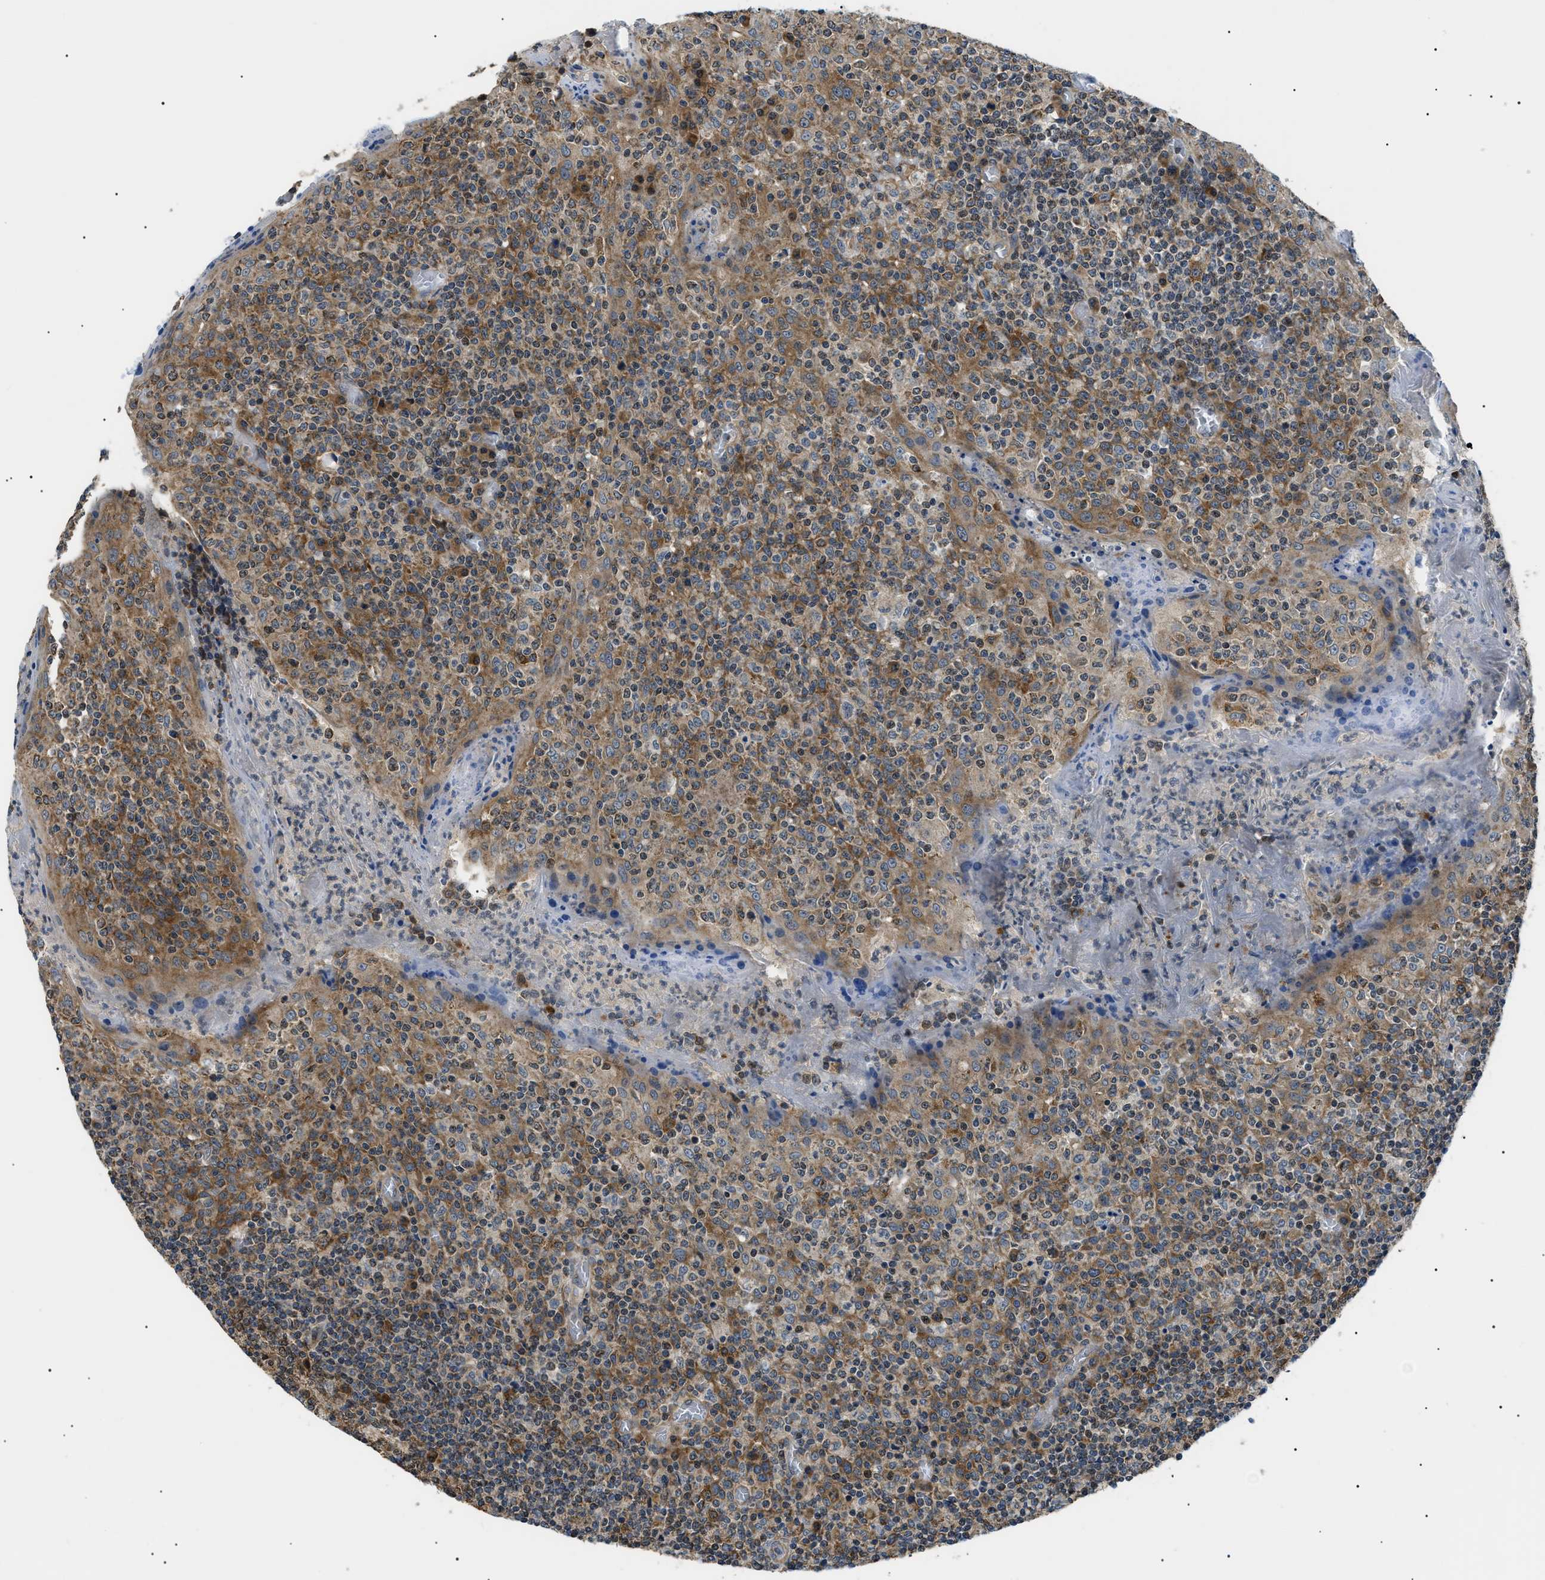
{"staining": {"intensity": "strong", "quantity": "<25%", "location": "cytoplasmic/membranous"}, "tissue": "tonsil", "cell_type": "Germinal center cells", "image_type": "normal", "snomed": [{"axis": "morphology", "description": "Normal tissue, NOS"}, {"axis": "topography", "description": "Tonsil"}], "caption": "Immunohistochemistry (IHC) micrograph of normal tonsil: human tonsil stained using immunohistochemistry (IHC) shows medium levels of strong protein expression localized specifically in the cytoplasmic/membranous of germinal center cells, appearing as a cytoplasmic/membranous brown color.", "gene": "SRPK1", "patient": {"sex": "female", "age": 19}}